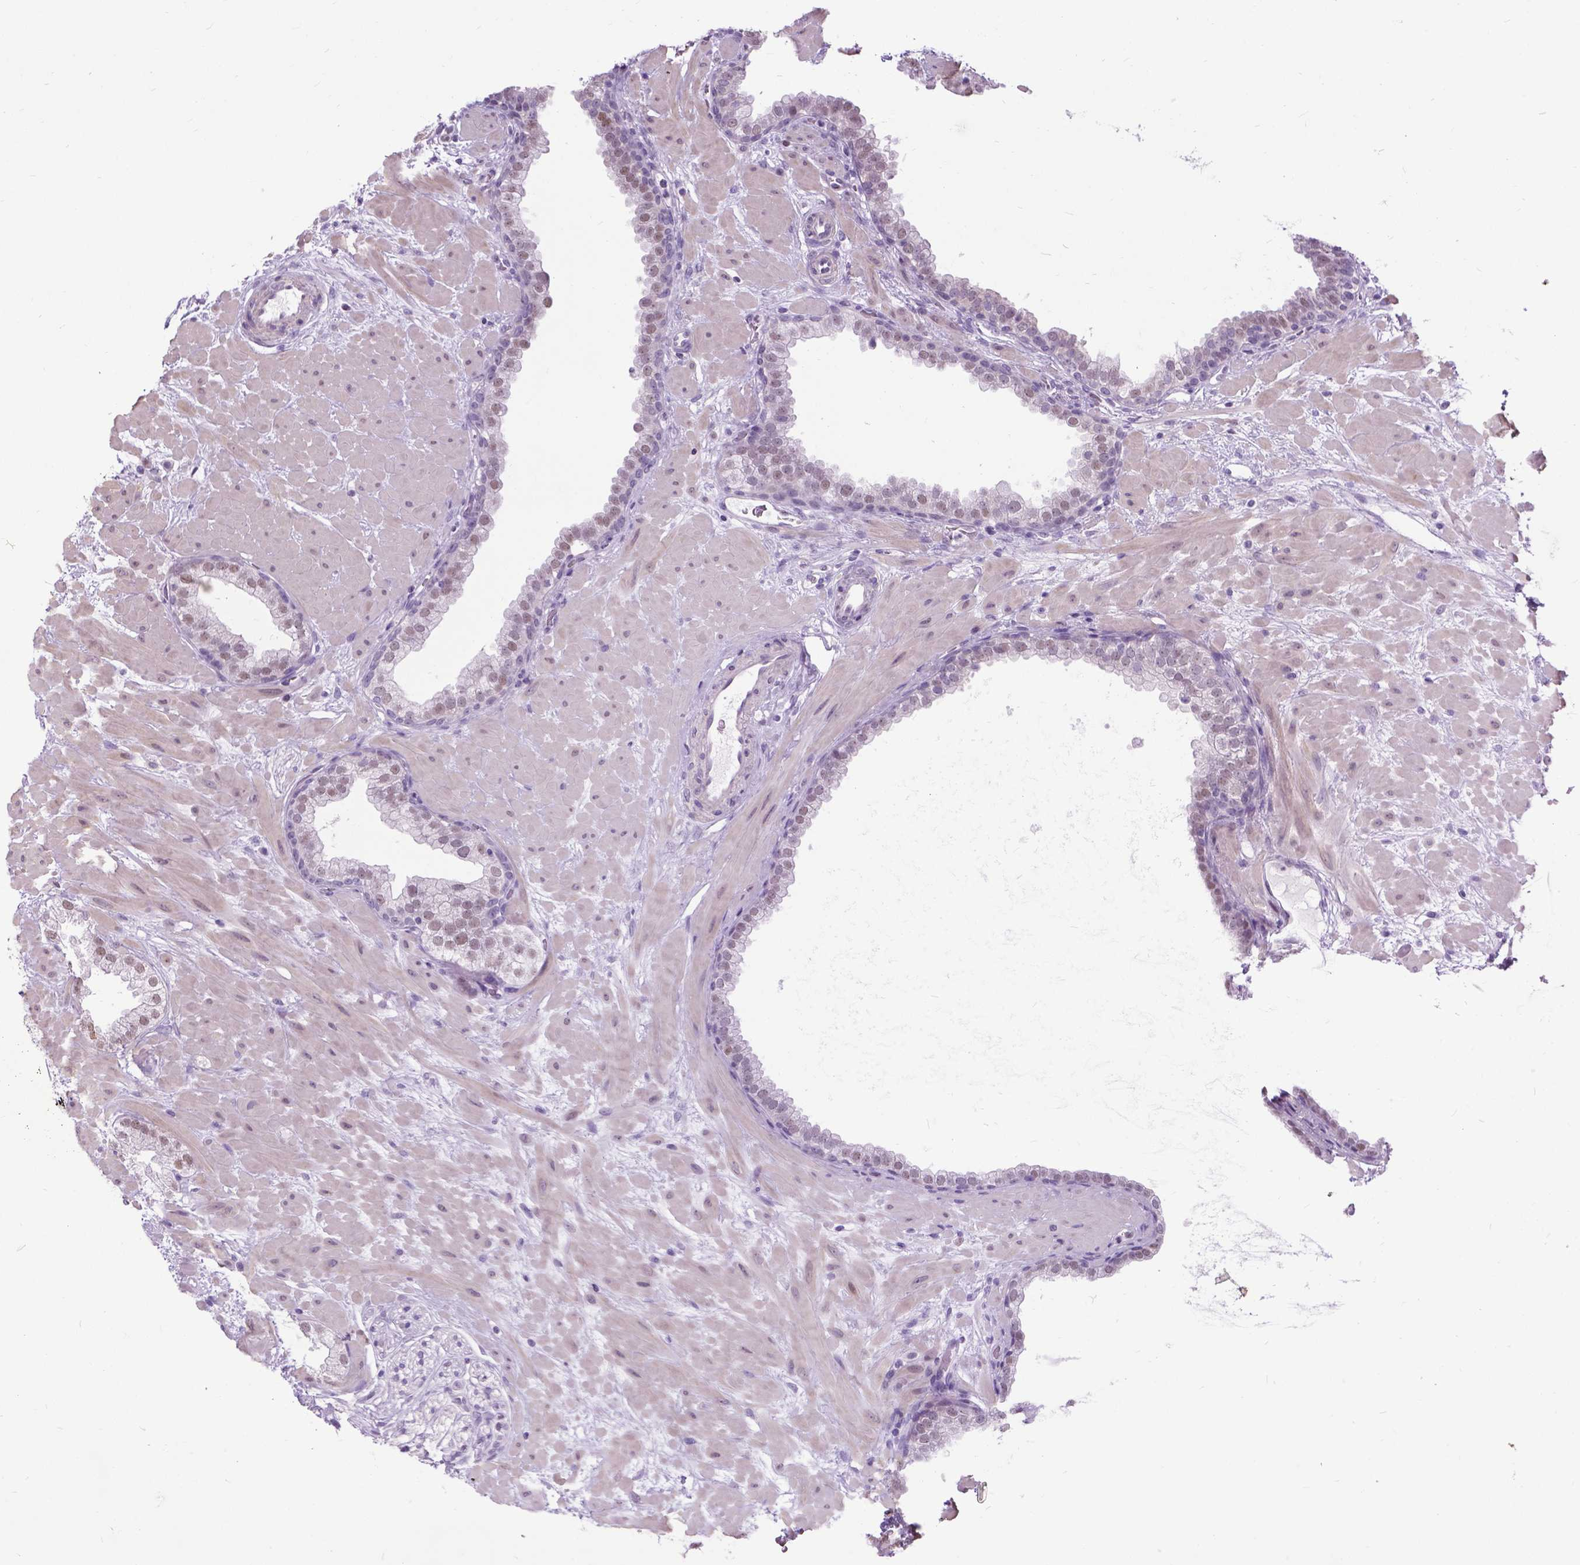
{"staining": {"intensity": "moderate", "quantity": ">75%", "location": "cytoplasmic/membranous"}, "tissue": "prostate cancer", "cell_type": "Tumor cells", "image_type": "cancer", "snomed": [{"axis": "morphology", "description": "Adenocarcinoma, Low grade"}, {"axis": "topography", "description": "Prostate"}], "caption": "Immunohistochemistry histopathology image of human adenocarcinoma (low-grade) (prostate) stained for a protein (brown), which reveals medium levels of moderate cytoplasmic/membranous expression in about >75% of tumor cells.", "gene": "APCDD1L", "patient": {"sex": "male", "age": 68}}